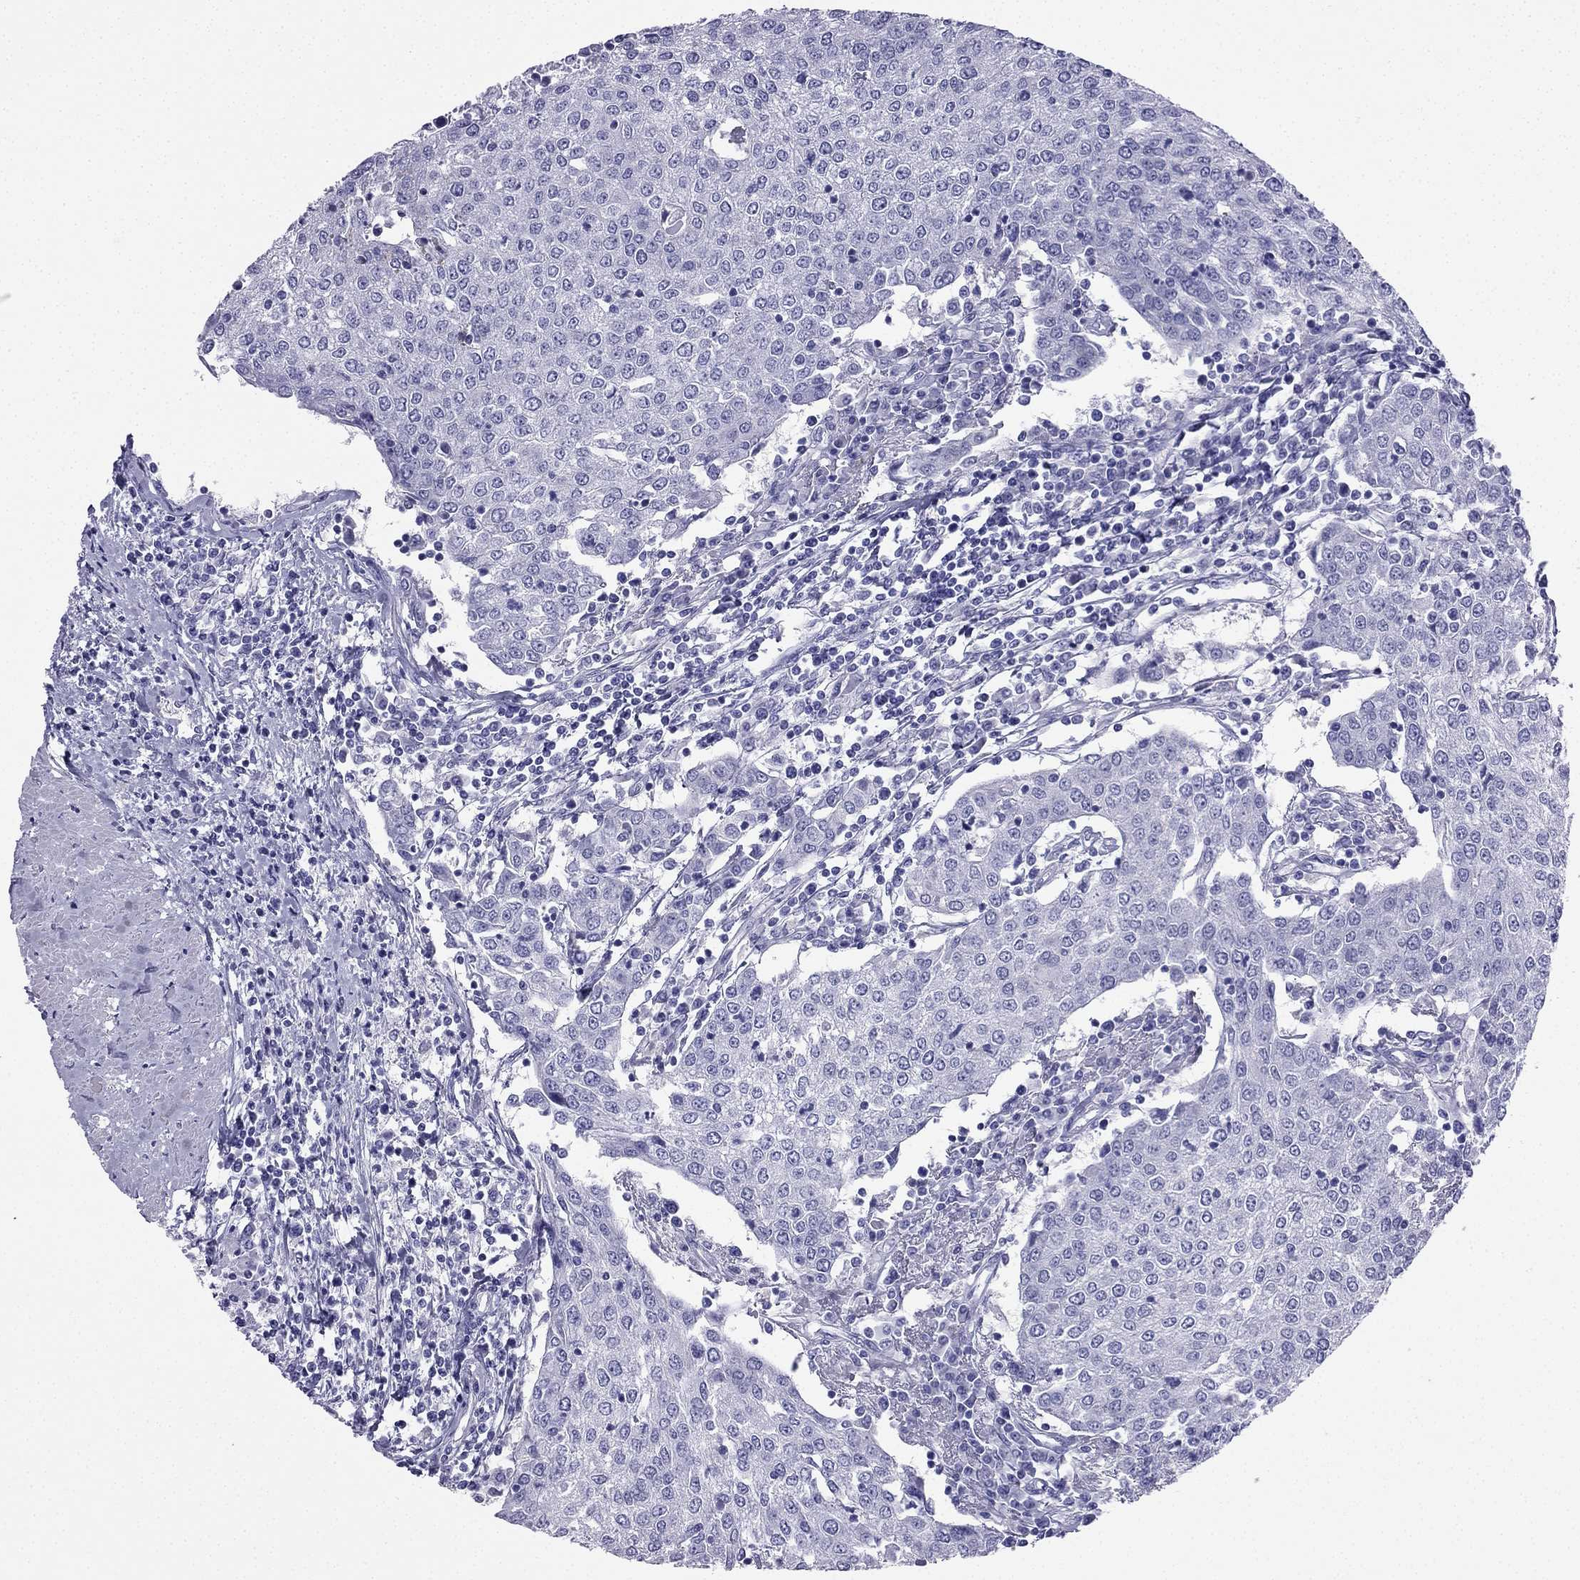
{"staining": {"intensity": "negative", "quantity": "none", "location": "none"}, "tissue": "urothelial cancer", "cell_type": "Tumor cells", "image_type": "cancer", "snomed": [{"axis": "morphology", "description": "Urothelial carcinoma, High grade"}, {"axis": "topography", "description": "Urinary bladder"}], "caption": "IHC histopathology image of neoplastic tissue: human high-grade urothelial carcinoma stained with DAB shows no significant protein positivity in tumor cells. The staining was performed using DAB to visualize the protein expression in brown, while the nuclei were stained in blue with hematoxylin (Magnification: 20x).", "gene": "SLC18A2", "patient": {"sex": "female", "age": 85}}